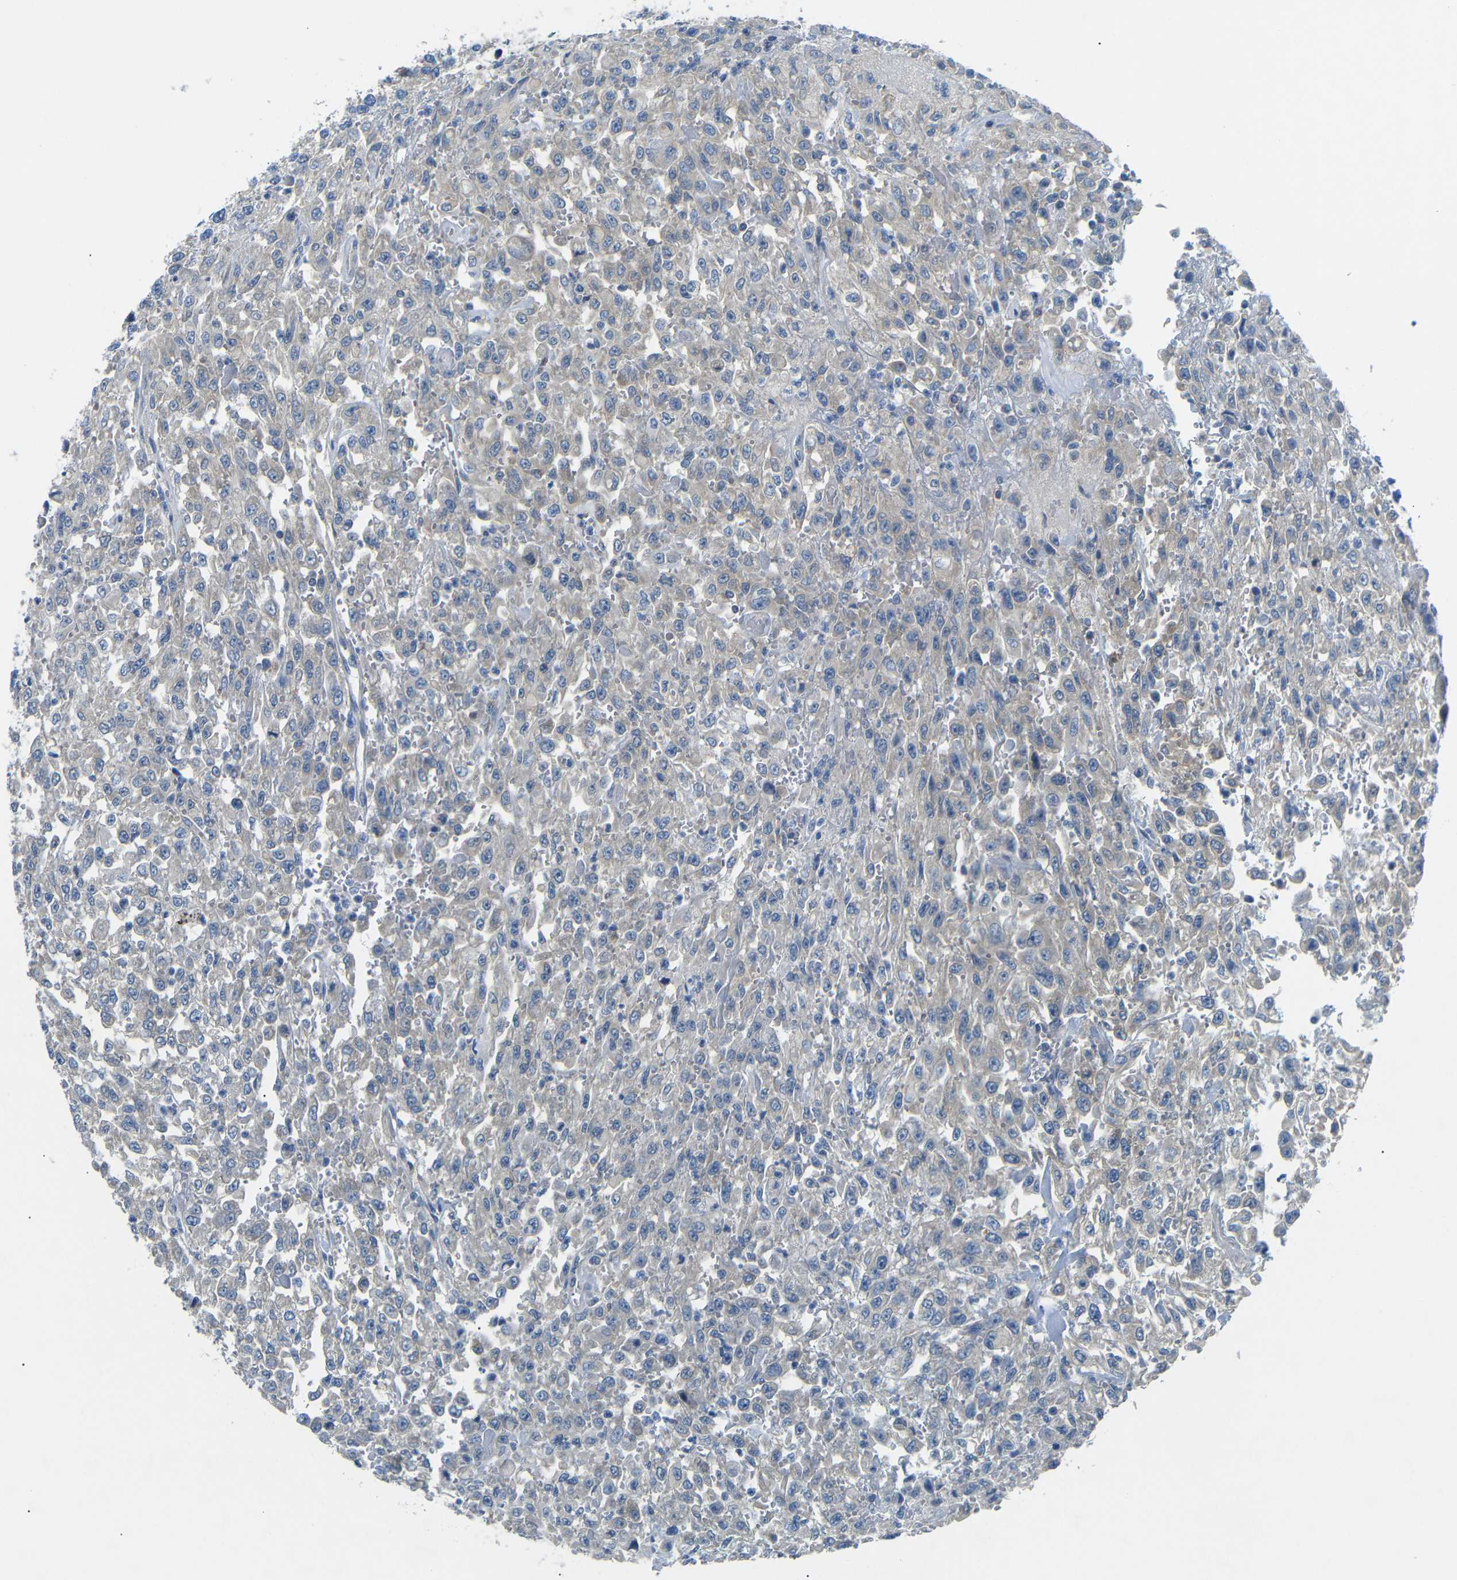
{"staining": {"intensity": "weak", "quantity": ">75%", "location": "cytoplasmic/membranous"}, "tissue": "urothelial cancer", "cell_type": "Tumor cells", "image_type": "cancer", "snomed": [{"axis": "morphology", "description": "Urothelial carcinoma, High grade"}, {"axis": "topography", "description": "Urinary bladder"}], "caption": "A low amount of weak cytoplasmic/membranous staining is present in approximately >75% of tumor cells in urothelial cancer tissue.", "gene": "DCP1A", "patient": {"sex": "male", "age": 46}}